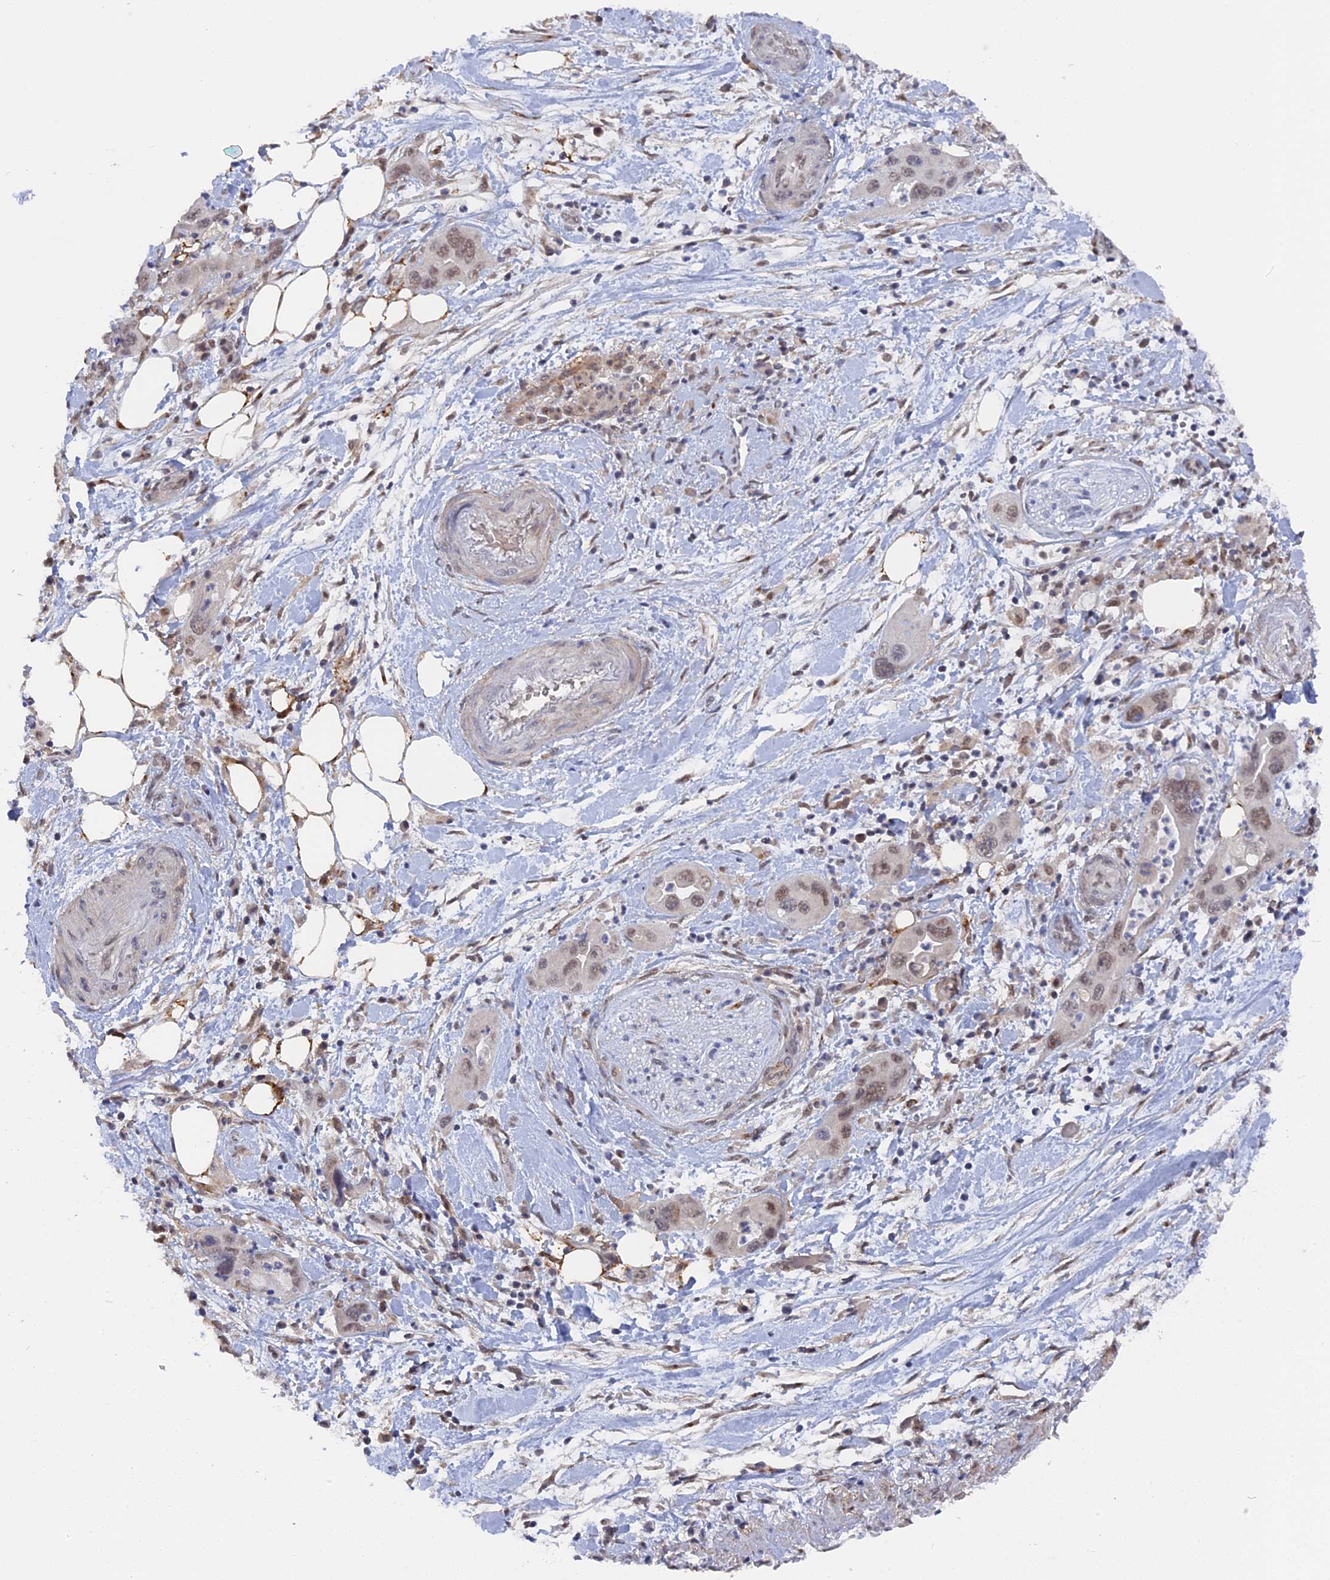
{"staining": {"intensity": "weak", "quantity": "25%-75%", "location": "nuclear"}, "tissue": "pancreatic cancer", "cell_type": "Tumor cells", "image_type": "cancer", "snomed": [{"axis": "morphology", "description": "Adenocarcinoma, NOS"}, {"axis": "topography", "description": "Pancreas"}], "caption": "The immunohistochemical stain labels weak nuclear staining in tumor cells of pancreatic adenocarcinoma tissue. The protein of interest is stained brown, and the nuclei are stained in blue (DAB (3,3'-diaminobenzidine) IHC with brightfield microscopy, high magnification).", "gene": "CCDC85A", "patient": {"sex": "female", "age": 71}}